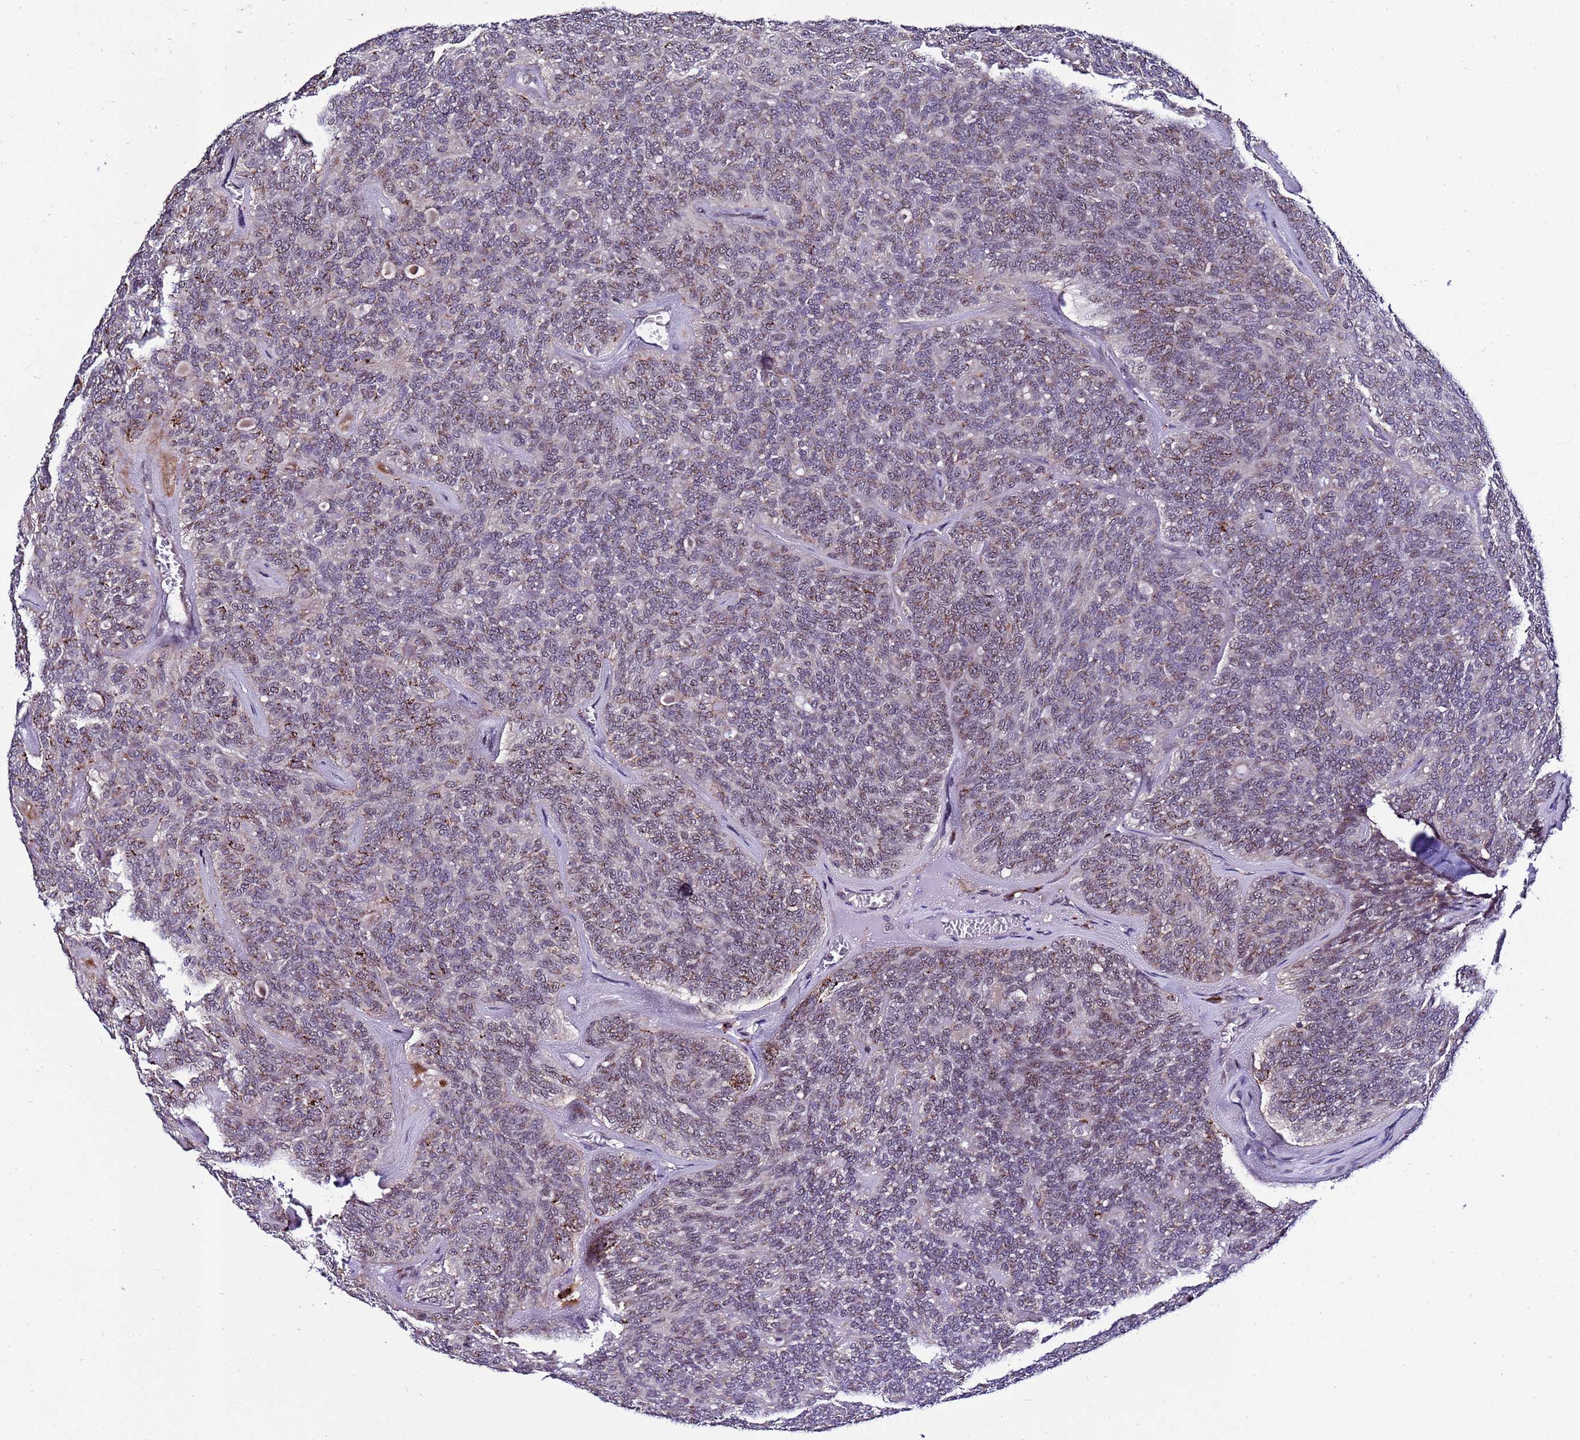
{"staining": {"intensity": "moderate", "quantity": "25%-75%", "location": "cytoplasmic/membranous,nuclear"}, "tissue": "head and neck cancer", "cell_type": "Tumor cells", "image_type": "cancer", "snomed": [{"axis": "morphology", "description": "Adenocarcinoma, NOS"}, {"axis": "topography", "description": "Head-Neck"}], "caption": "Head and neck cancer (adenocarcinoma) stained for a protein (brown) exhibits moderate cytoplasmic/membranous and nuclear positive positivity in approximately 25%-75% of tumor cells.", "gene": "C19orf47", "patient": {"sex": "male", "age": 66}}